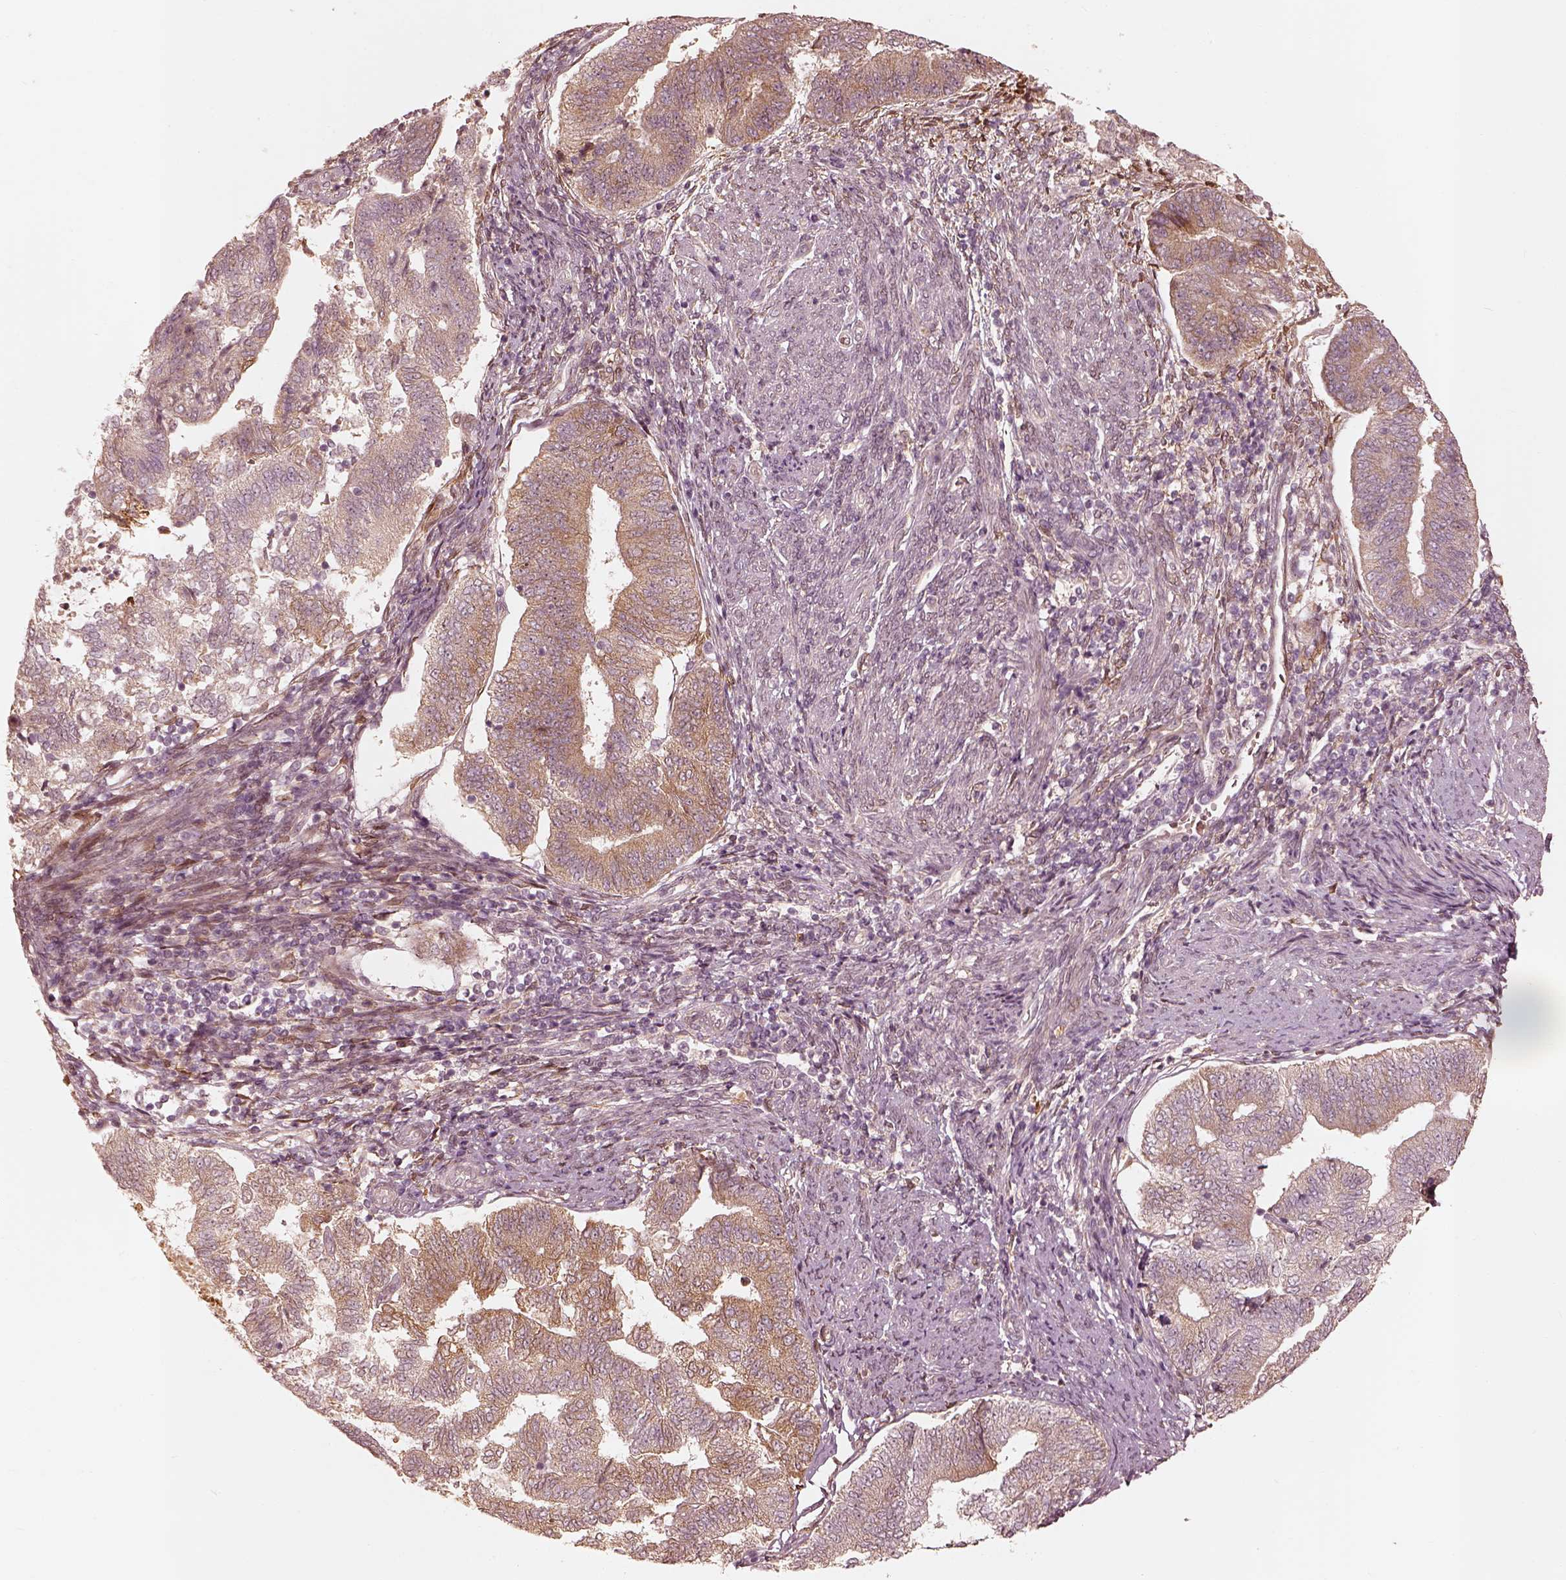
{"staining": {"intensity": "moderate", "quantity": ">75%", "location": "cytoplasmic/membranous"}, "tissue": "endometrial cancer", "cell_type": "Tumor cells", "image_type": "cancer", "snomed": [{"axis": "morphology", "description": "Adenocarcinoma, NOS"}, {"axis": "topography", "description": "Endometrium"}], "caption": "Immunohistochemistry photomicrograph of endometrial cancer stained for a protein (brown), which reveals medium levels of moderate cytoplasmic/membranous staining in approximately >75% of tumor cells.", "gene": "WLS", "patient": {"sex": "female", "age": 65}}